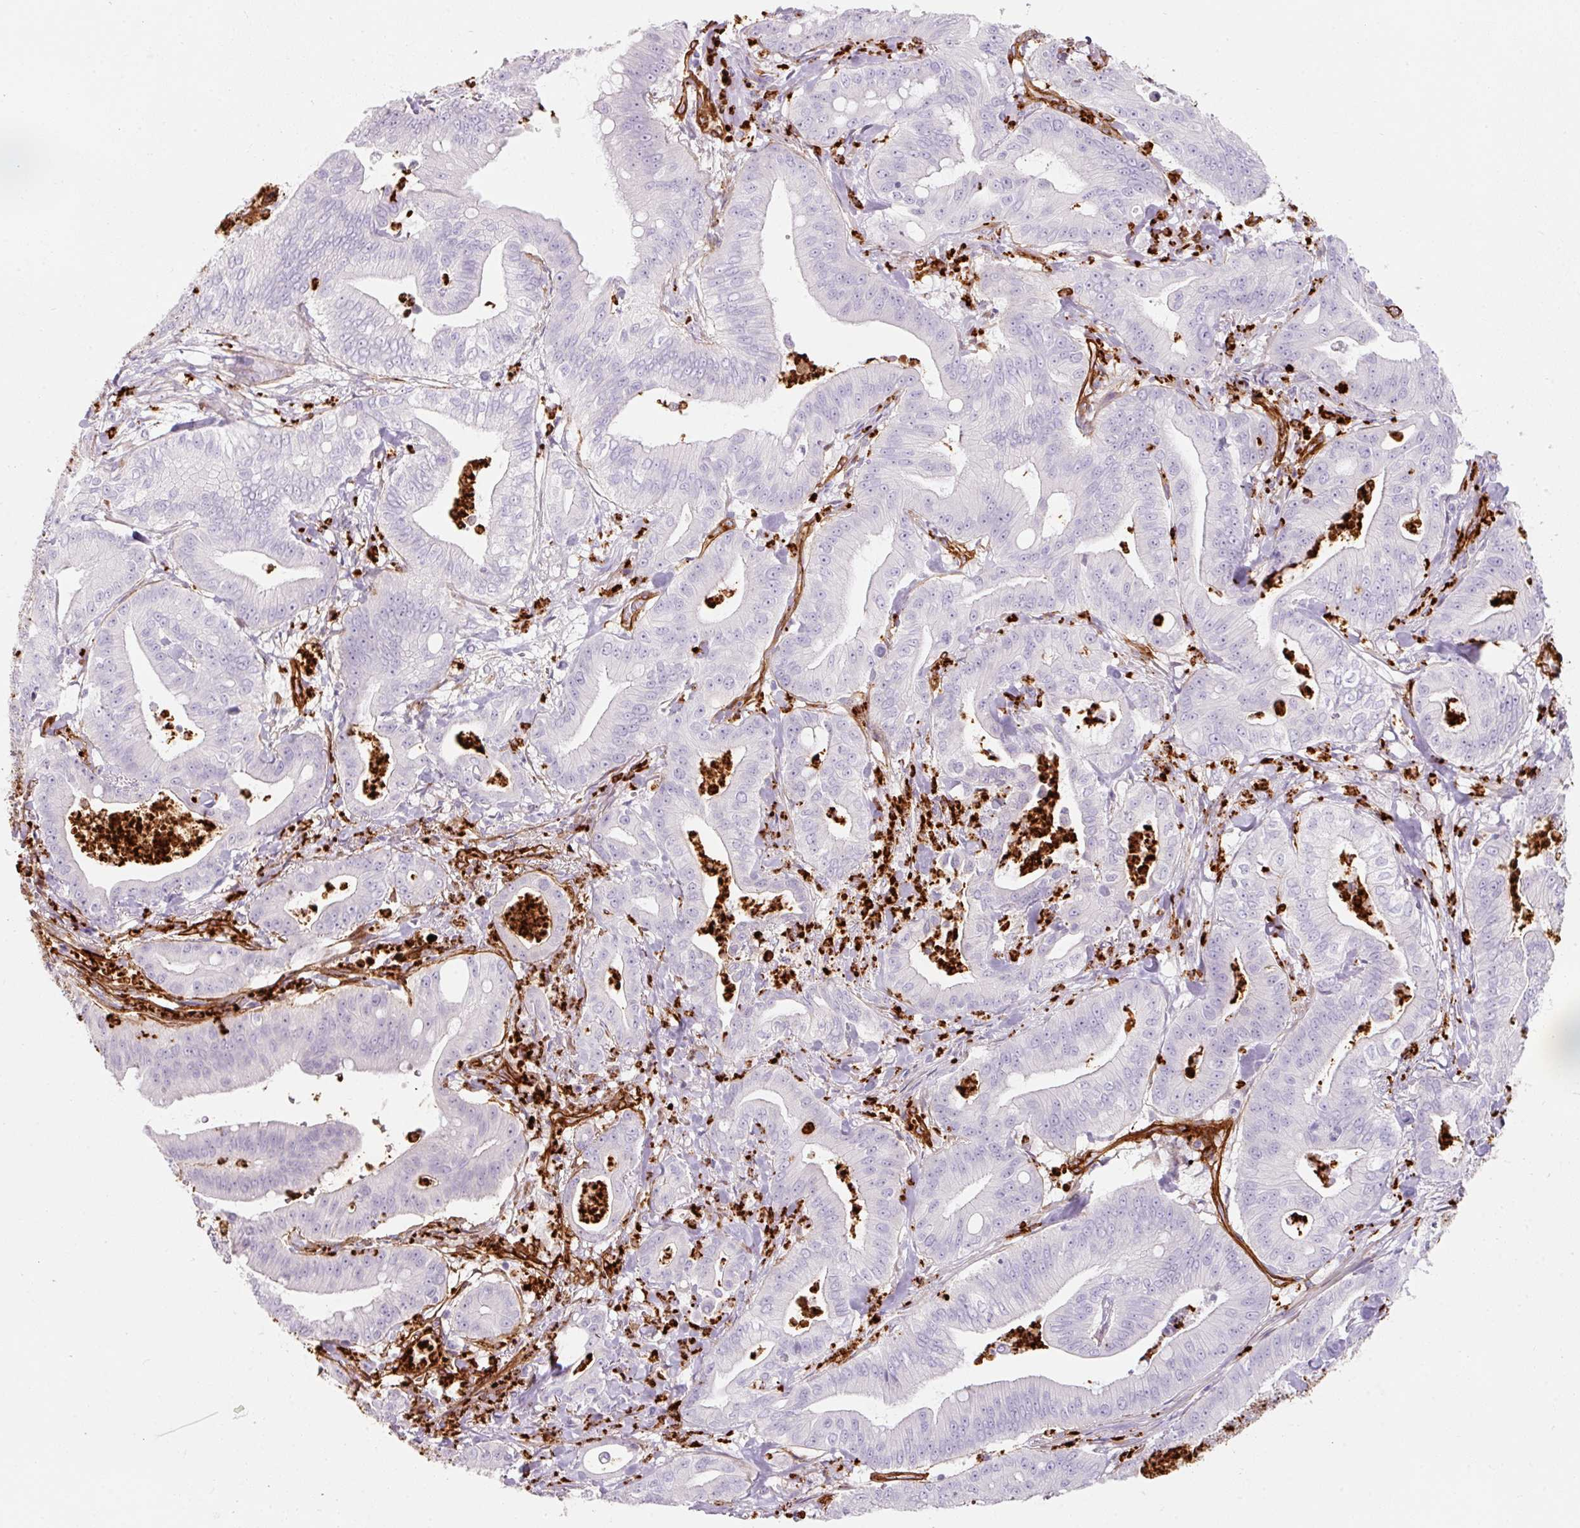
{"staining": {"intensity": "negative", "quantity": "none", "location": "none"}, "tissue": "pancreatic cancer", "cell_type": "Tumor cells", "image_type": "cancer", "snomed": [{"axis": "morphology", "description": "Adenocarcinoma, NOS"}, {"axis": "topography", "description": "Pancreas"}], "caption": "This is a micrograph of immunohistochemistry staining of pancreatic cancer (adenocarcinoma), which shows no staining in tumor cells.", "gene": "LOXL4", "patient": {"sex": "male", "age": 71}}